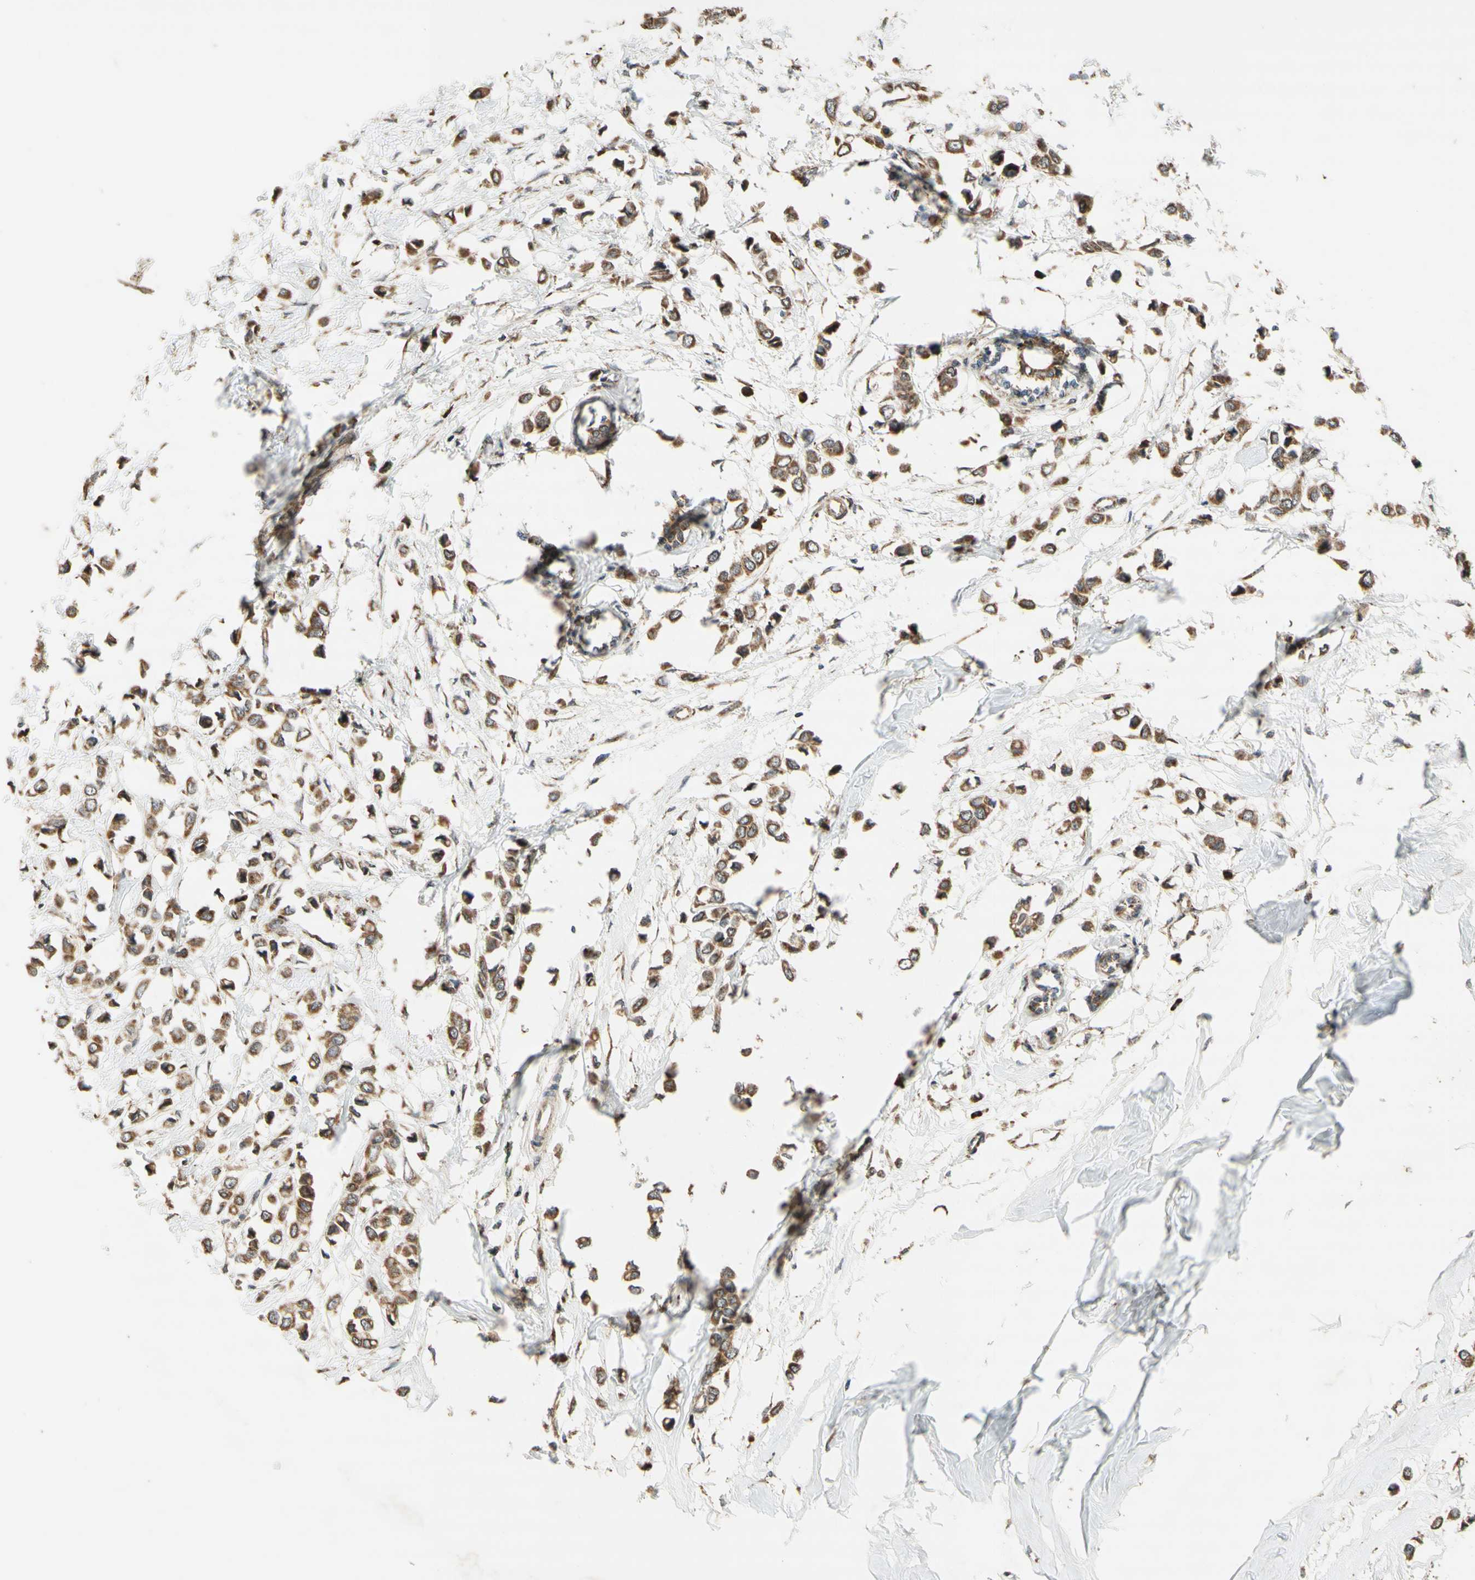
{"staining": {"intensity": "strong", "quantity": ">75%", "location": "cytoplasmic/membranous"}, "tissue": "breast cancer", "cell_type": "Tumor cells", "image_type": "cancer", "snomed": [{"axis": "morphology", "description": "Lobular carcinoma"}, {"axis": "topography", "description": "Breast"}], "caption": "Immunohistochemistry (IHC) (DAB) staining of breast cancer exhibits strong cytoplasmic/membranous protein expression in approximately >75% of tumor cells. (IHC, brightfield microscopy, high magnification).", "gene": "DDOST", "patient": {"sex": "female", "age": 51}}